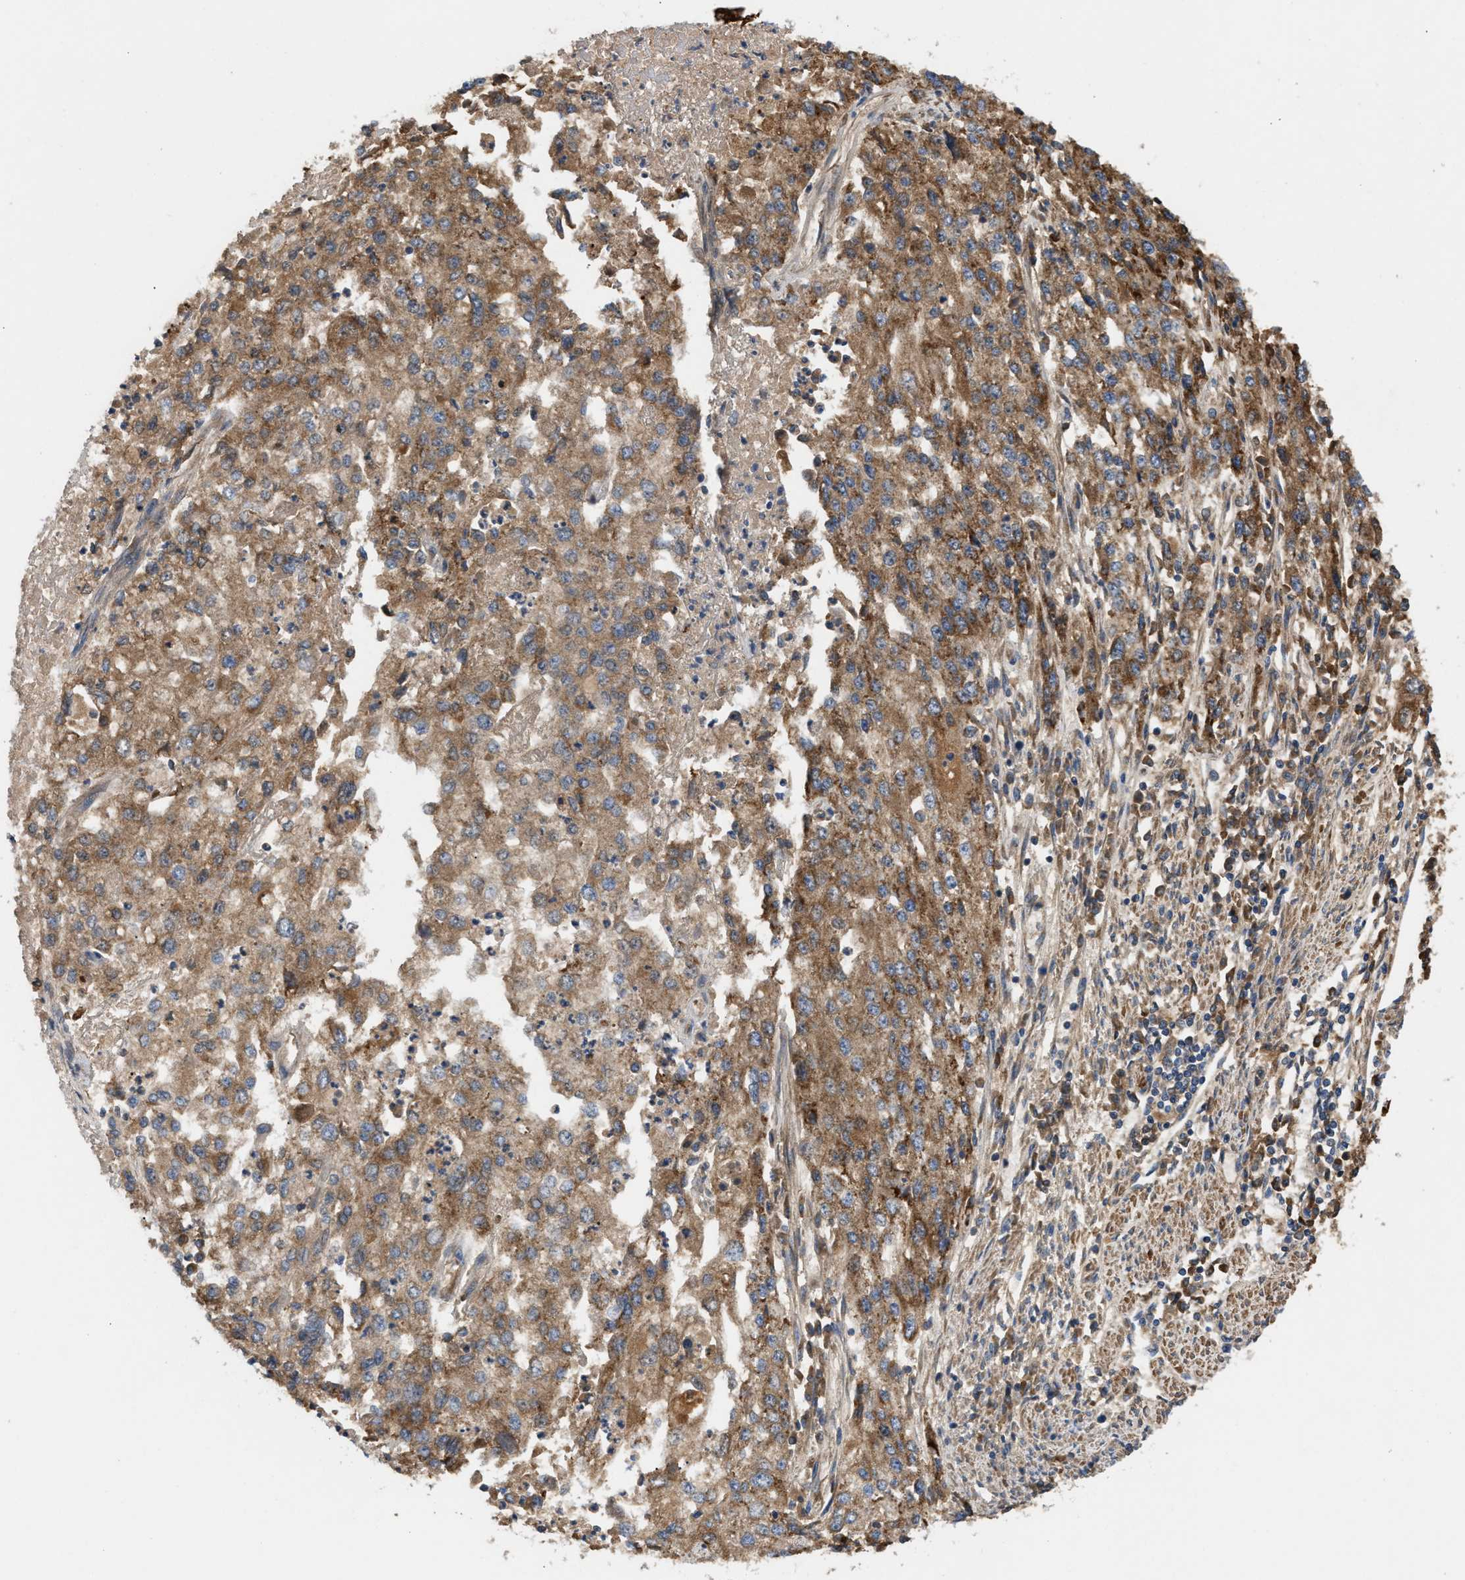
{"staining": {"intensity": "moderate", "quantity": ">75%", "location": "cytoplasmic/membranous"}, "tissue": "endometrial cancer", "cell_type": "Tumor cells", "image_type": "cancer", "snomed": [{"axis": "morphology", "description": "Adenocarcinoma, NOS"}, {"axis": "topography", "description": "Endometrium"}], "caption": "A brown stain shows moderate cytoplasmic/membranous staining of a protein in adenocarcinoma (endometrial) tumor cells. Using DAB (brown) and hematoxylin (blue) stains, captured at high magnification using brightfield microscopy.", "gene": "TACO1", "patient": {"sex": "female", "age": 49}}